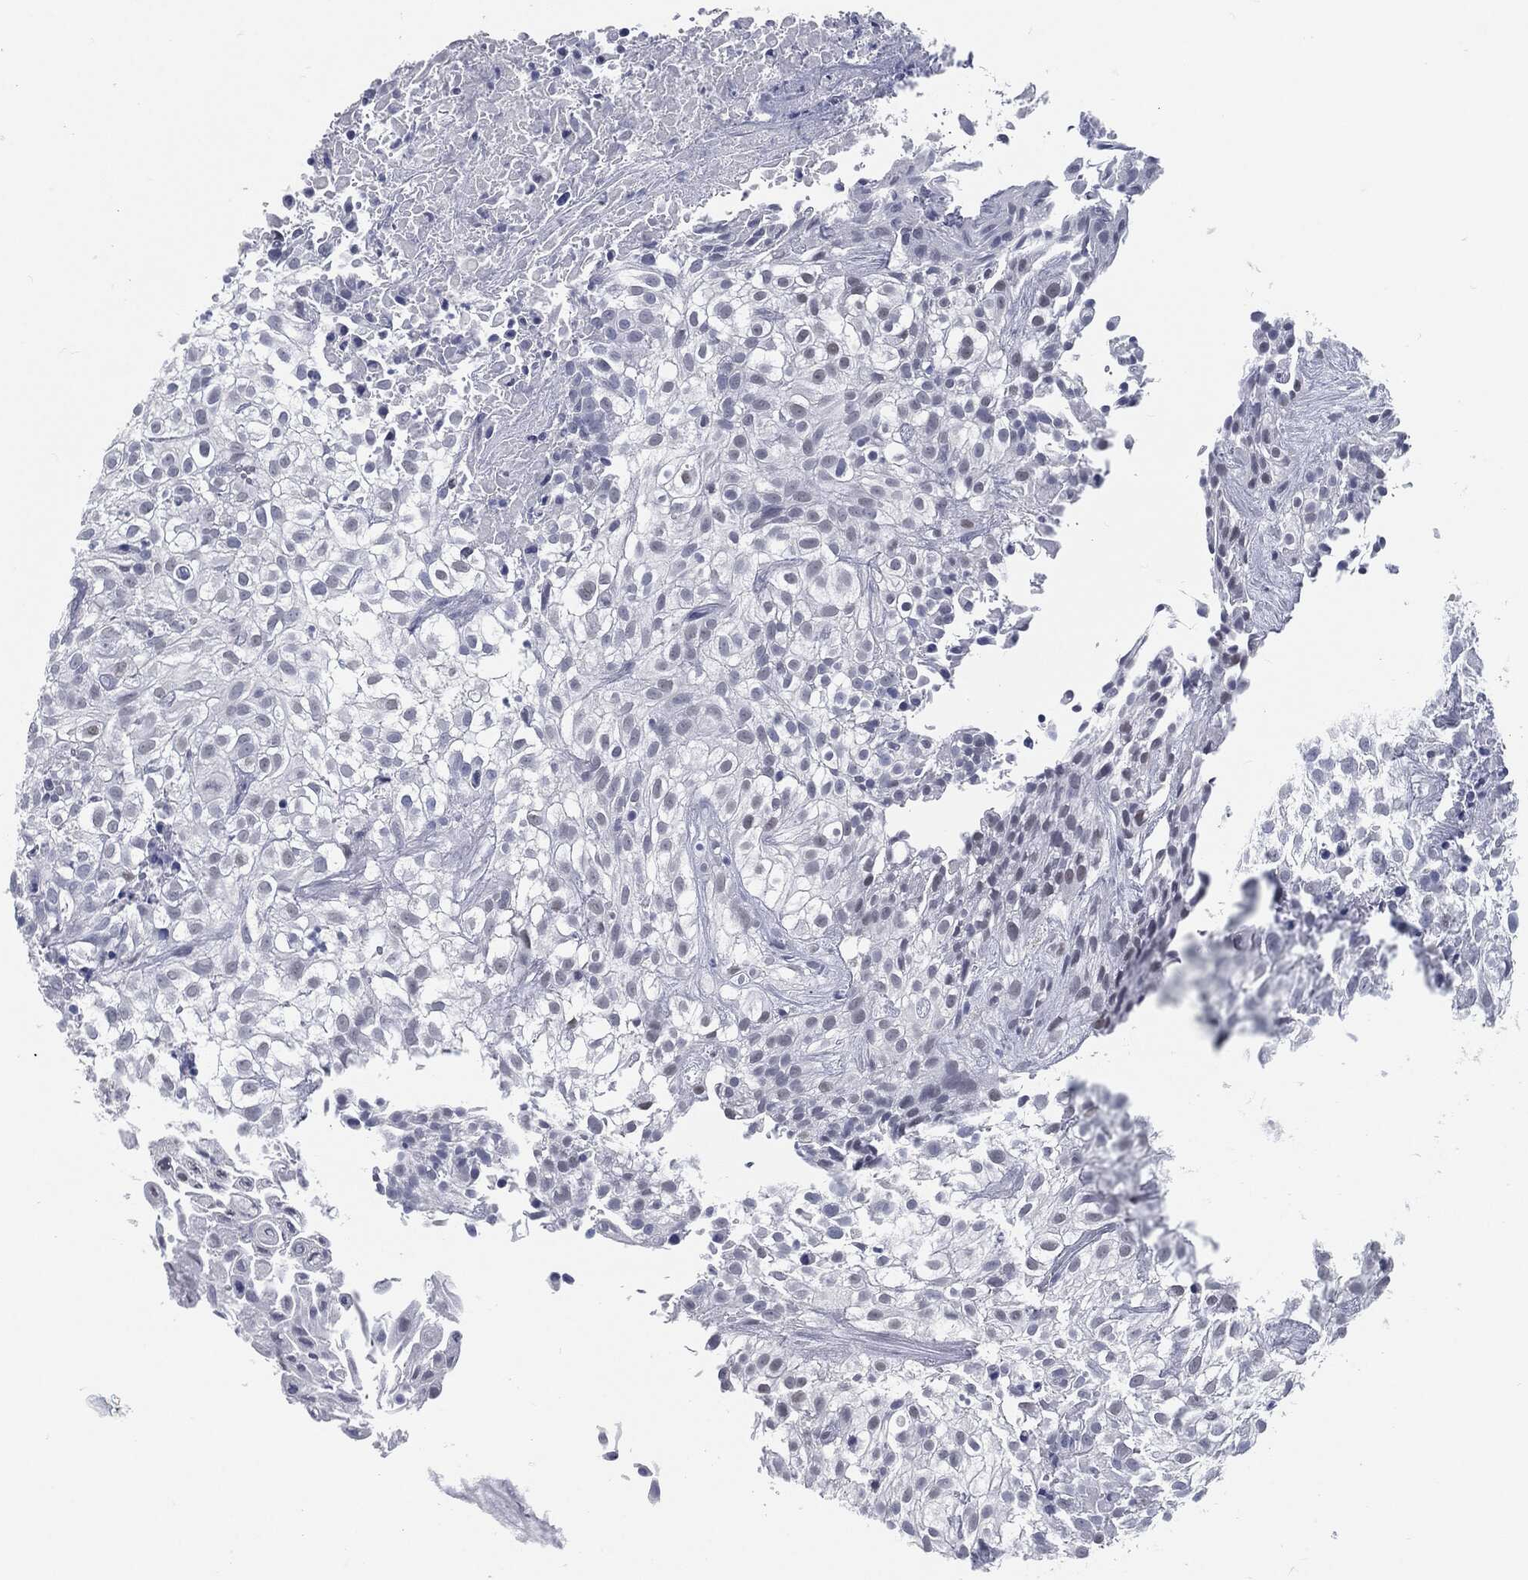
{"staining": {"intensity": "negative", "quantity": "none", "location": "none"}, "tissue": "urothelial cancer", "cell_type": "Tumor cells", "image_type": "cancer", "snomed": [{"axis": "morphology", "description": "Urothelial carcinoma, High grade"}, {"axis": "topography", "description": "Urinary bladder"}], "caption": "Human urothelial carcinoma (high-grade) stained for a protein using immunohistochemistry demonstrates no positivity in tumor cells.", "gene": "PROM1", "patient": {"sex": "male", "age": 56}}